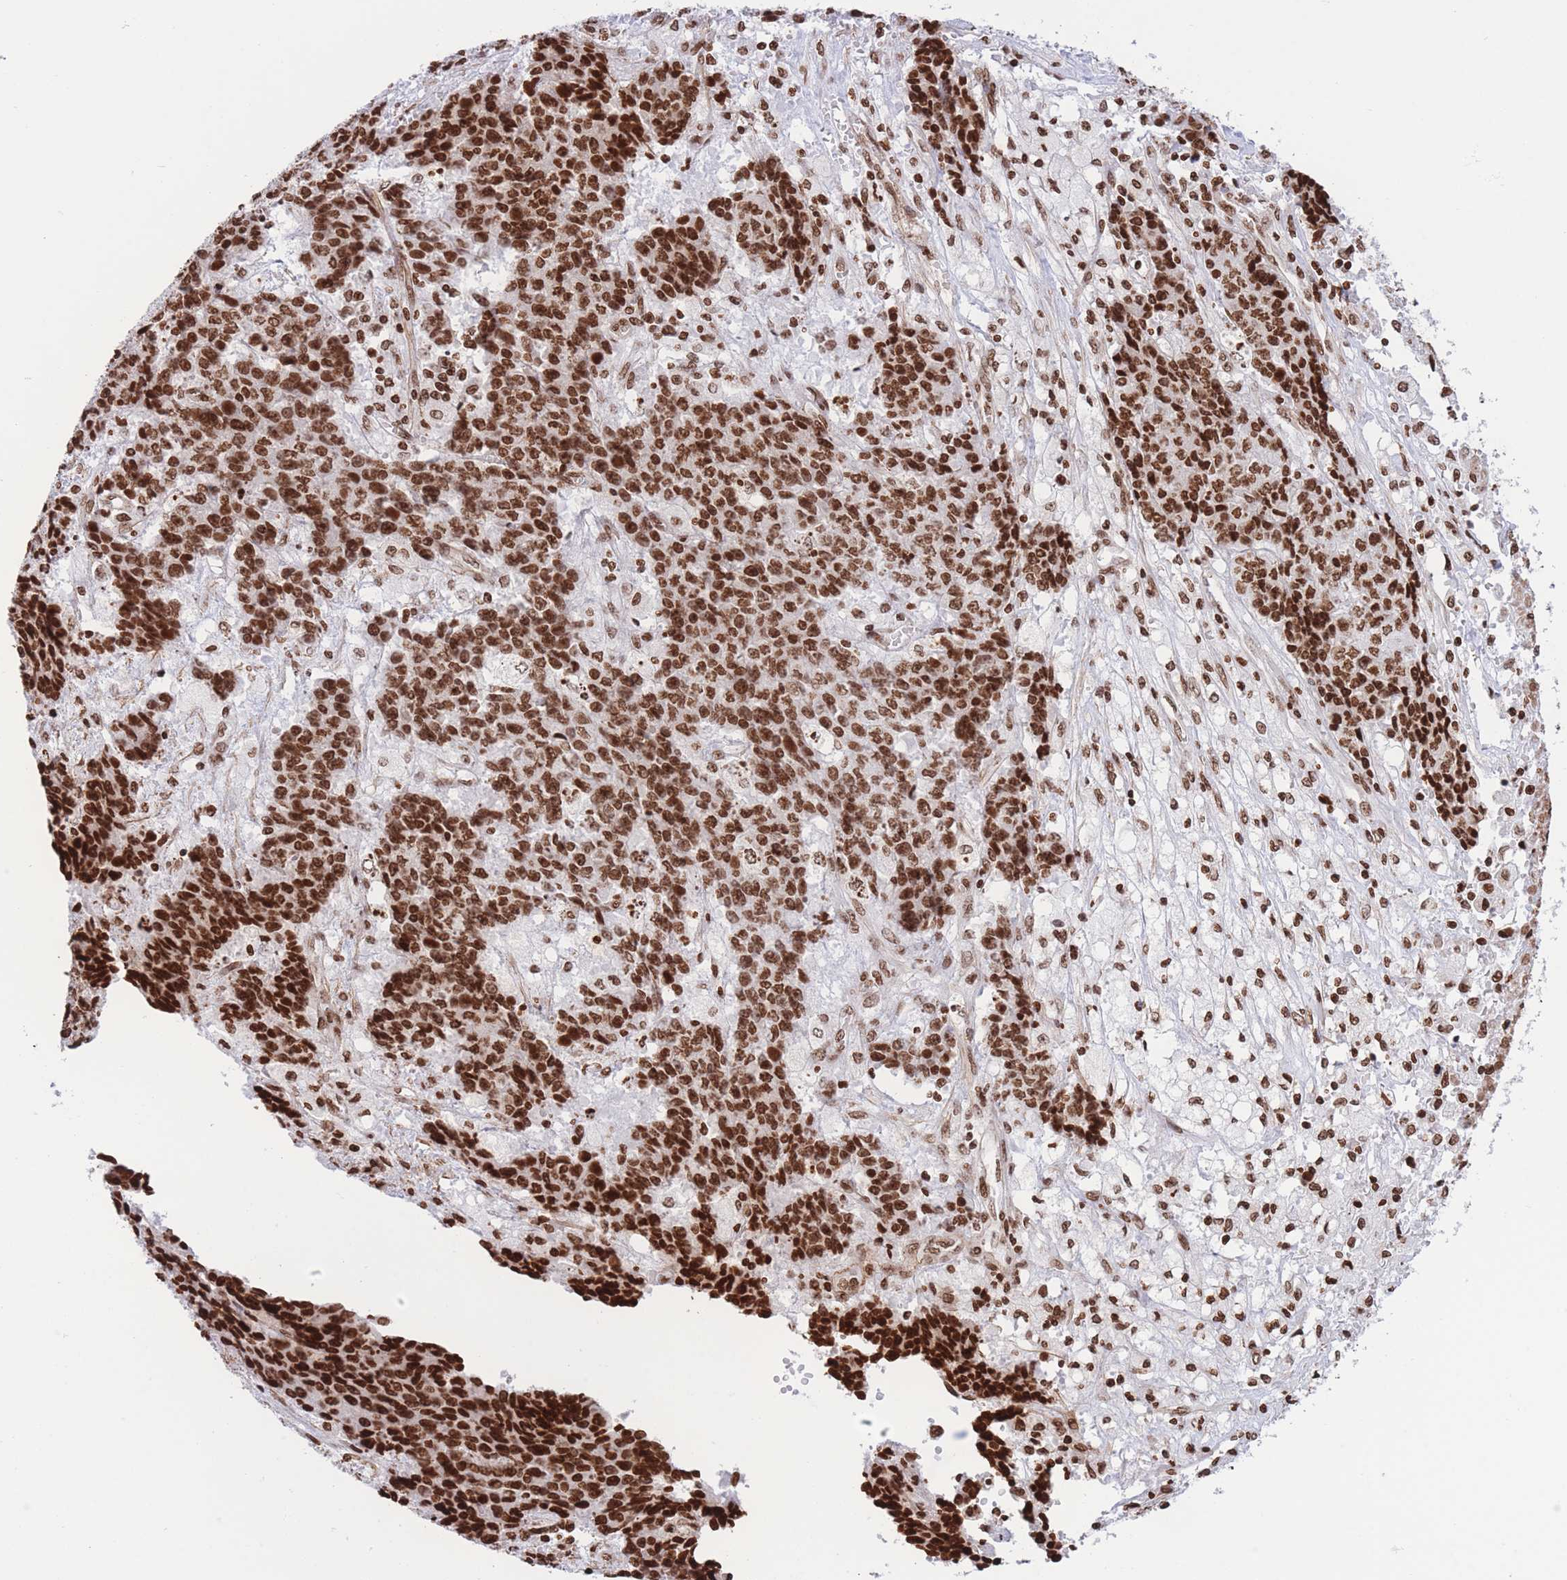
{"staining": {"intensity": "strong", "quantity": ">75%", "location": "nuclear"}, "tissue": "ovarian cancer", "cell_type": "Tumor cells", "image_type": "cancer", "snomed": [{"axis": "morphology", "description": "Carcinoma, endometroid"}, {"axis": "topography", "description": "Ovary"}], "caption": "This image shows ovarian endometroid carcinoma stained with immunohistochemistry to label a protein in brown. The nuclear of tumor cells show strong positivity for the protein. Nuclei are counter-stained blue.", "gene": "H2BC11", "patient": {"sex": "female", "age": 42}}